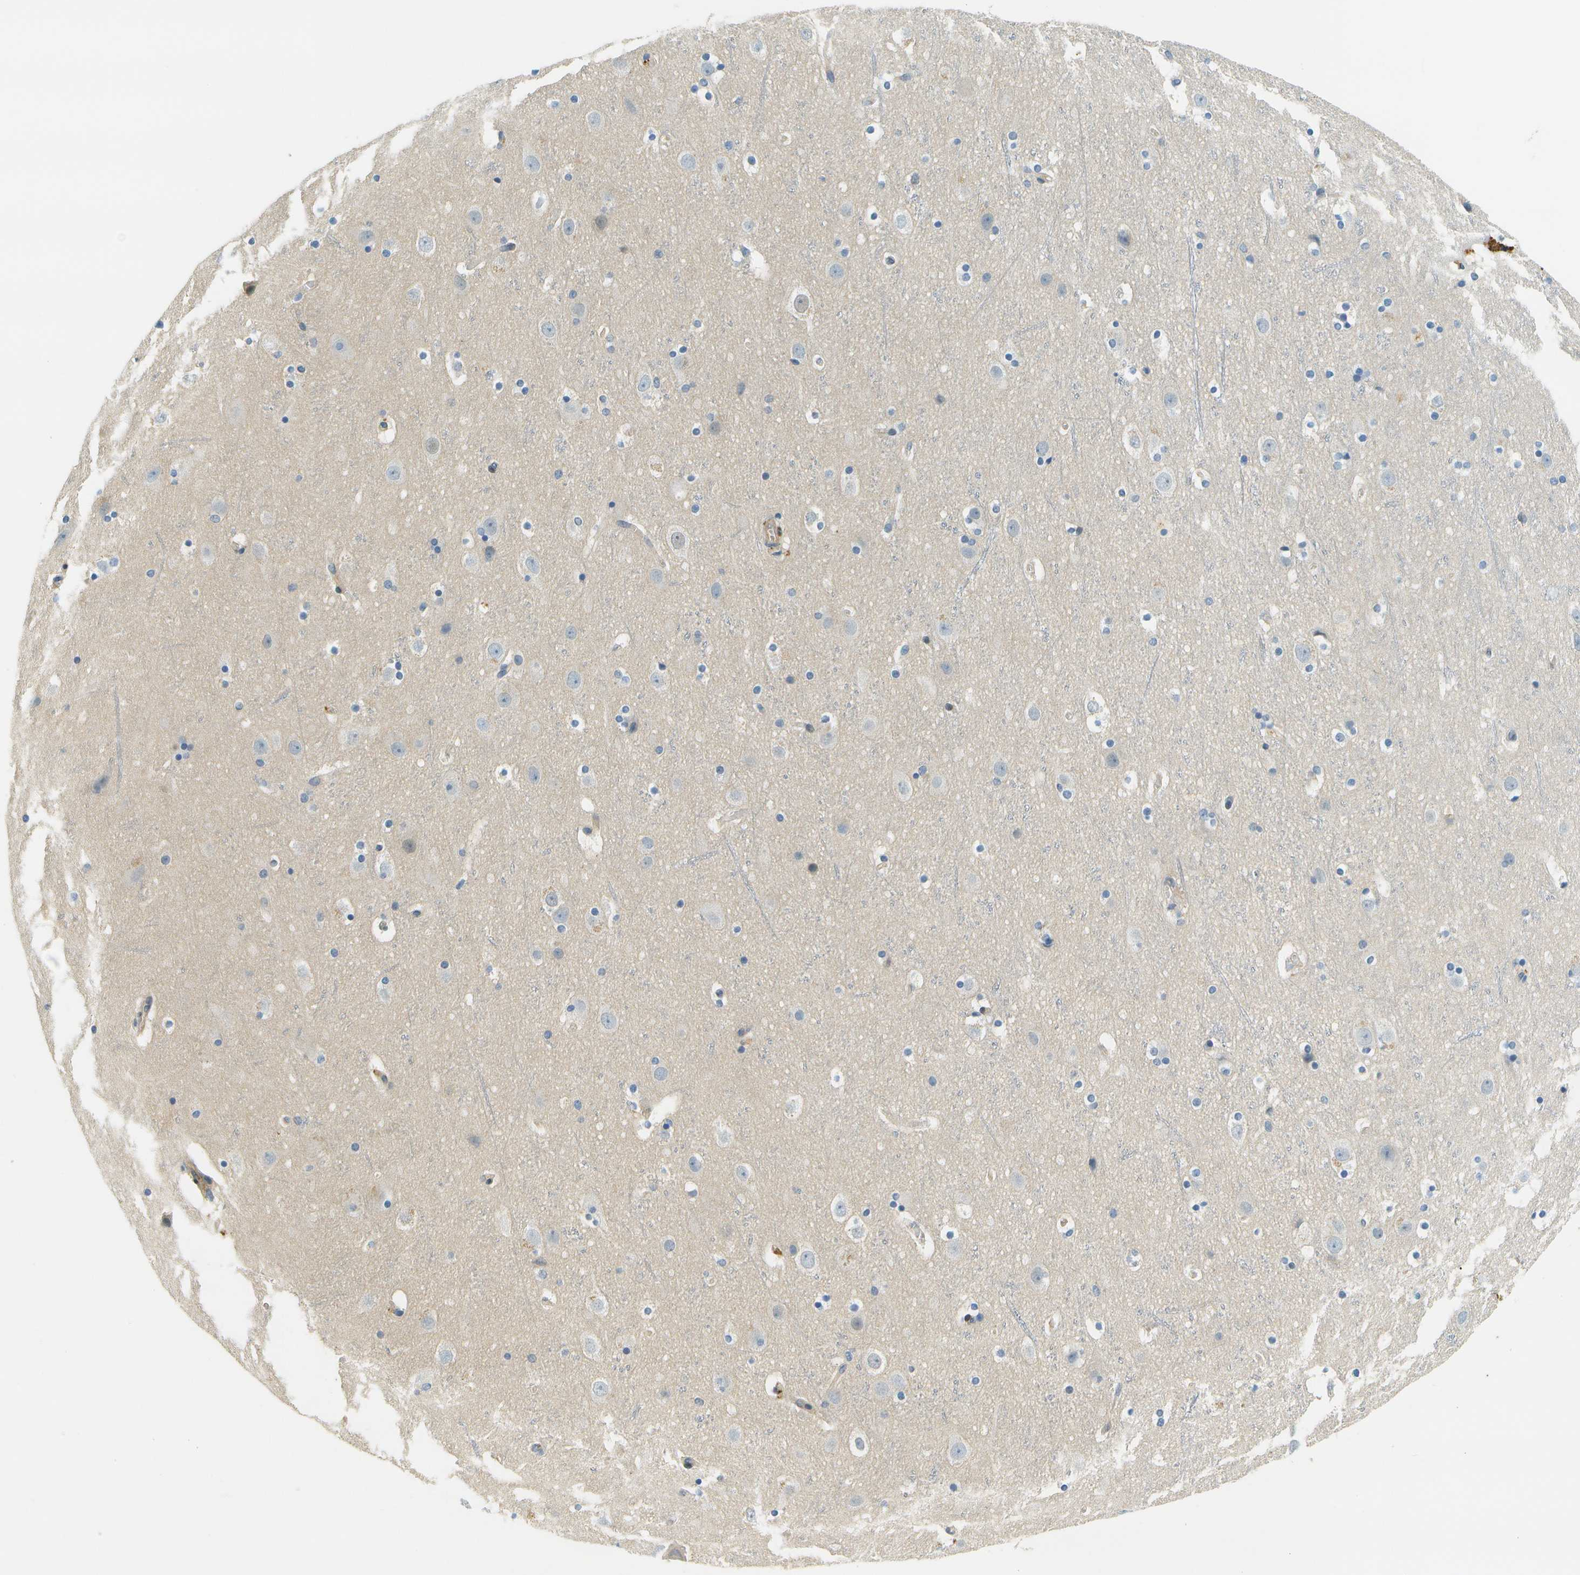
{"staining": {"intensity": "weak", "quantity": "25%-75%", "location": "cytoplasmic/membranous"}, "tissue": "cerebral cortex", "cell_type": "Endothelial cells", "image_type": "normal", "snomed": [{"axis": "morphology", "description": "Normal tissue, NOS"}, {"axis": "topography", "description": "Cerebral cortex"}], "caption": "Immunohistochemistry (IHC) photomicrograph of normal cerebral cortex: cerebral cortex stained using immunohistochemistry (IHC) reveals low levels of weak protein expression localized specifically in the cytoplasmic/membranous of endothelial cells, appearing as a cytoplasmic/membranous brown color.", "gene": "RASGRP2", "patient": {"sex": "male", "age": 45}}